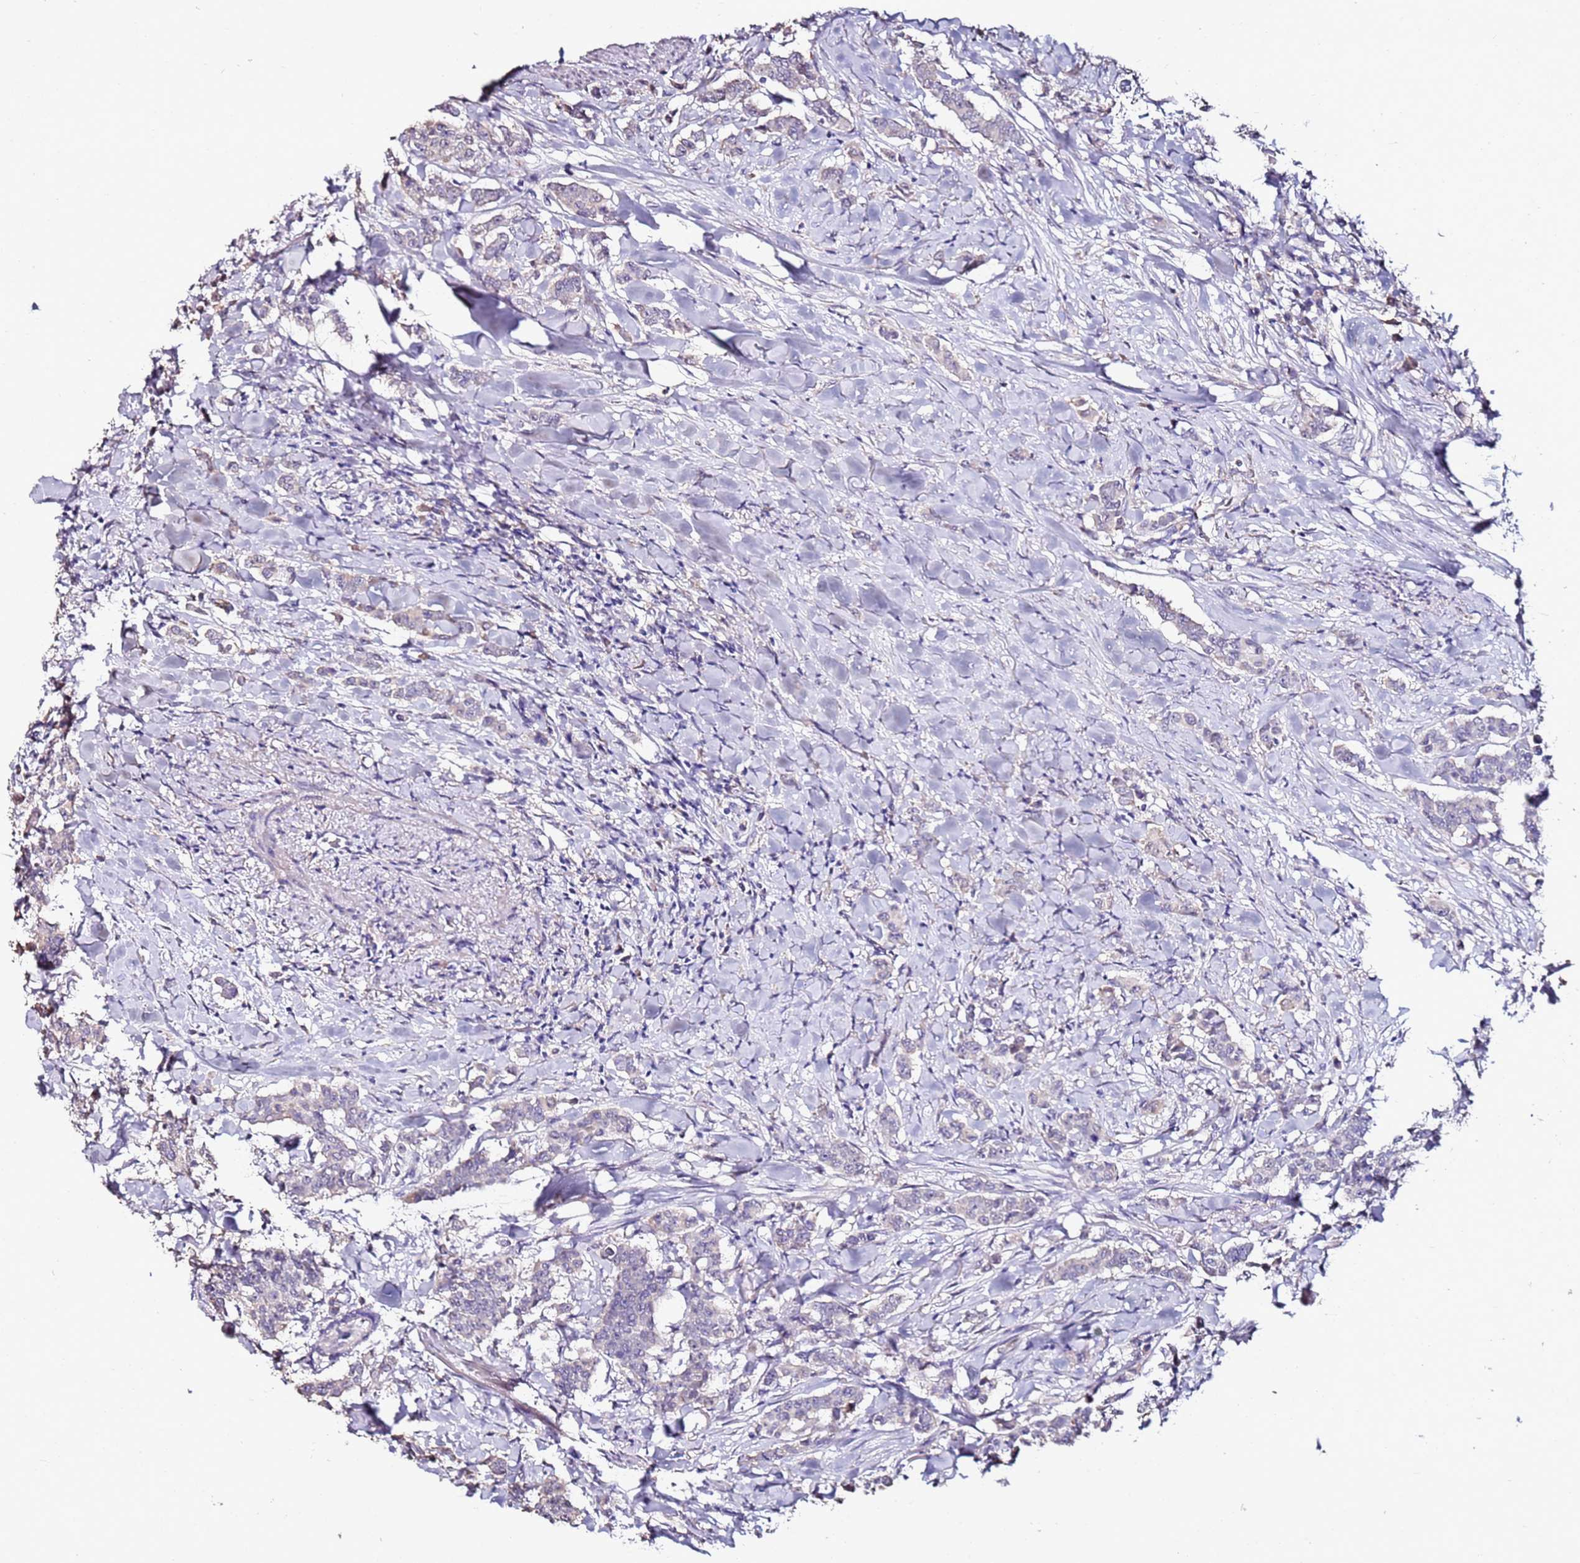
{"staining": {"intensity": "negative", "quantity": "none", "location": "none"}, "tissue": "breast cancer", "cell_type": "Tumor cells", "image_type": "cancer", "snomed": [{"axis": "morphology", "description": "Duct carcinoma"}, {"axis": "topography", "description": "Breast"}], "caption": "High magnification brightfield microscopy of breast cancer stained with DAB (3,3'-diaminobenzidine) (brown) and counterstained with hematoxylin (blue): tumor cells show no significant staining.", "gene": "C3orf80", "patient": {"sex": "female", "age": 40}}